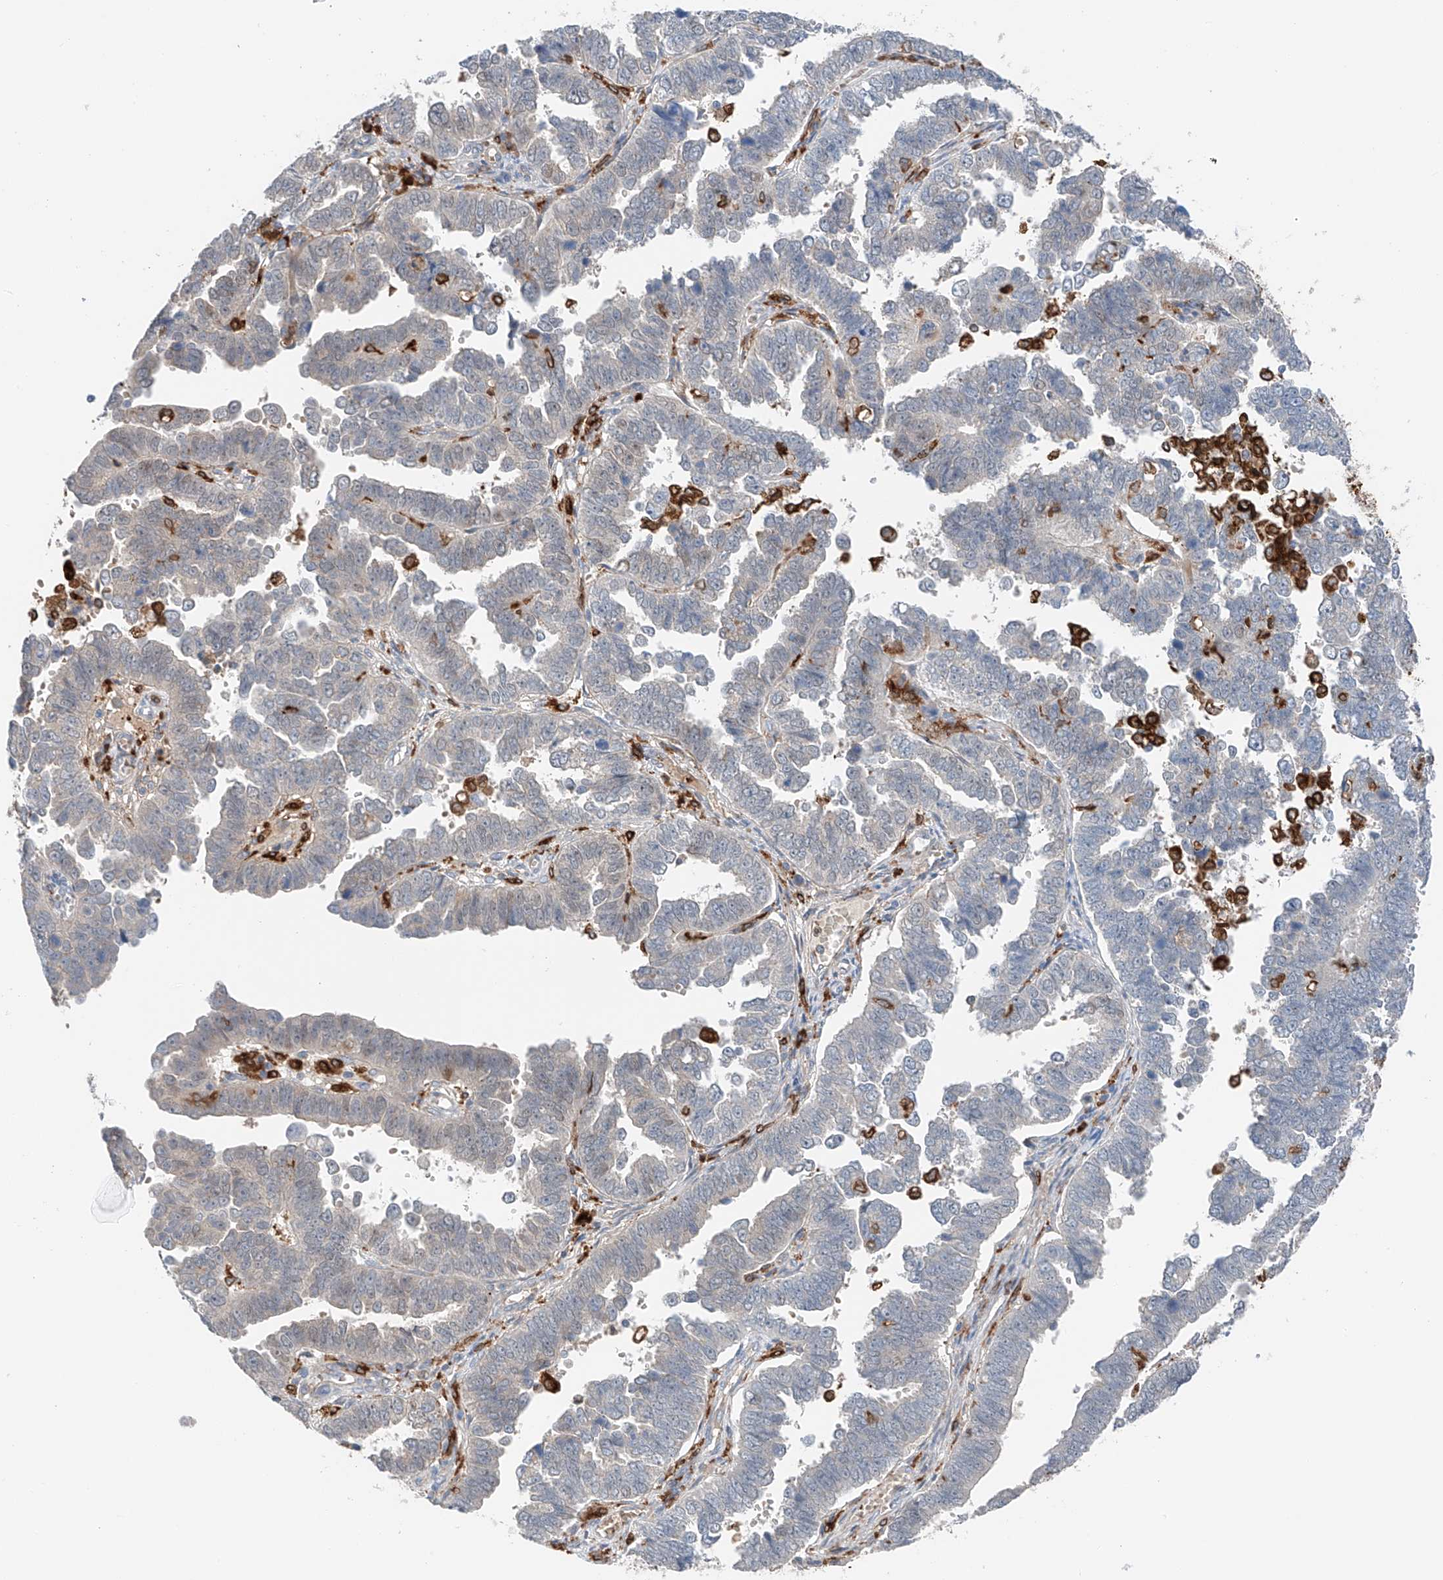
{"staining": {"intensity": "negative", "quantity": "none", "location": "none"}, "tissue": "endometrial cancer", "cell_type": "Tumor cells", "image_type": "cancer", "snomed": [{"axis": "morphology", "description": "Adenocarcinoma, NOS"}, {"axis": "topography", "description": "Endometrium"}], "caption": "An immunohistochemistry (IHC) image of endometrial cancer is shown. There is no staining in tumor cells of endometrial cancer.", "gene": "TBXAS1", "patient": {"sex": "female", "age": 75}}